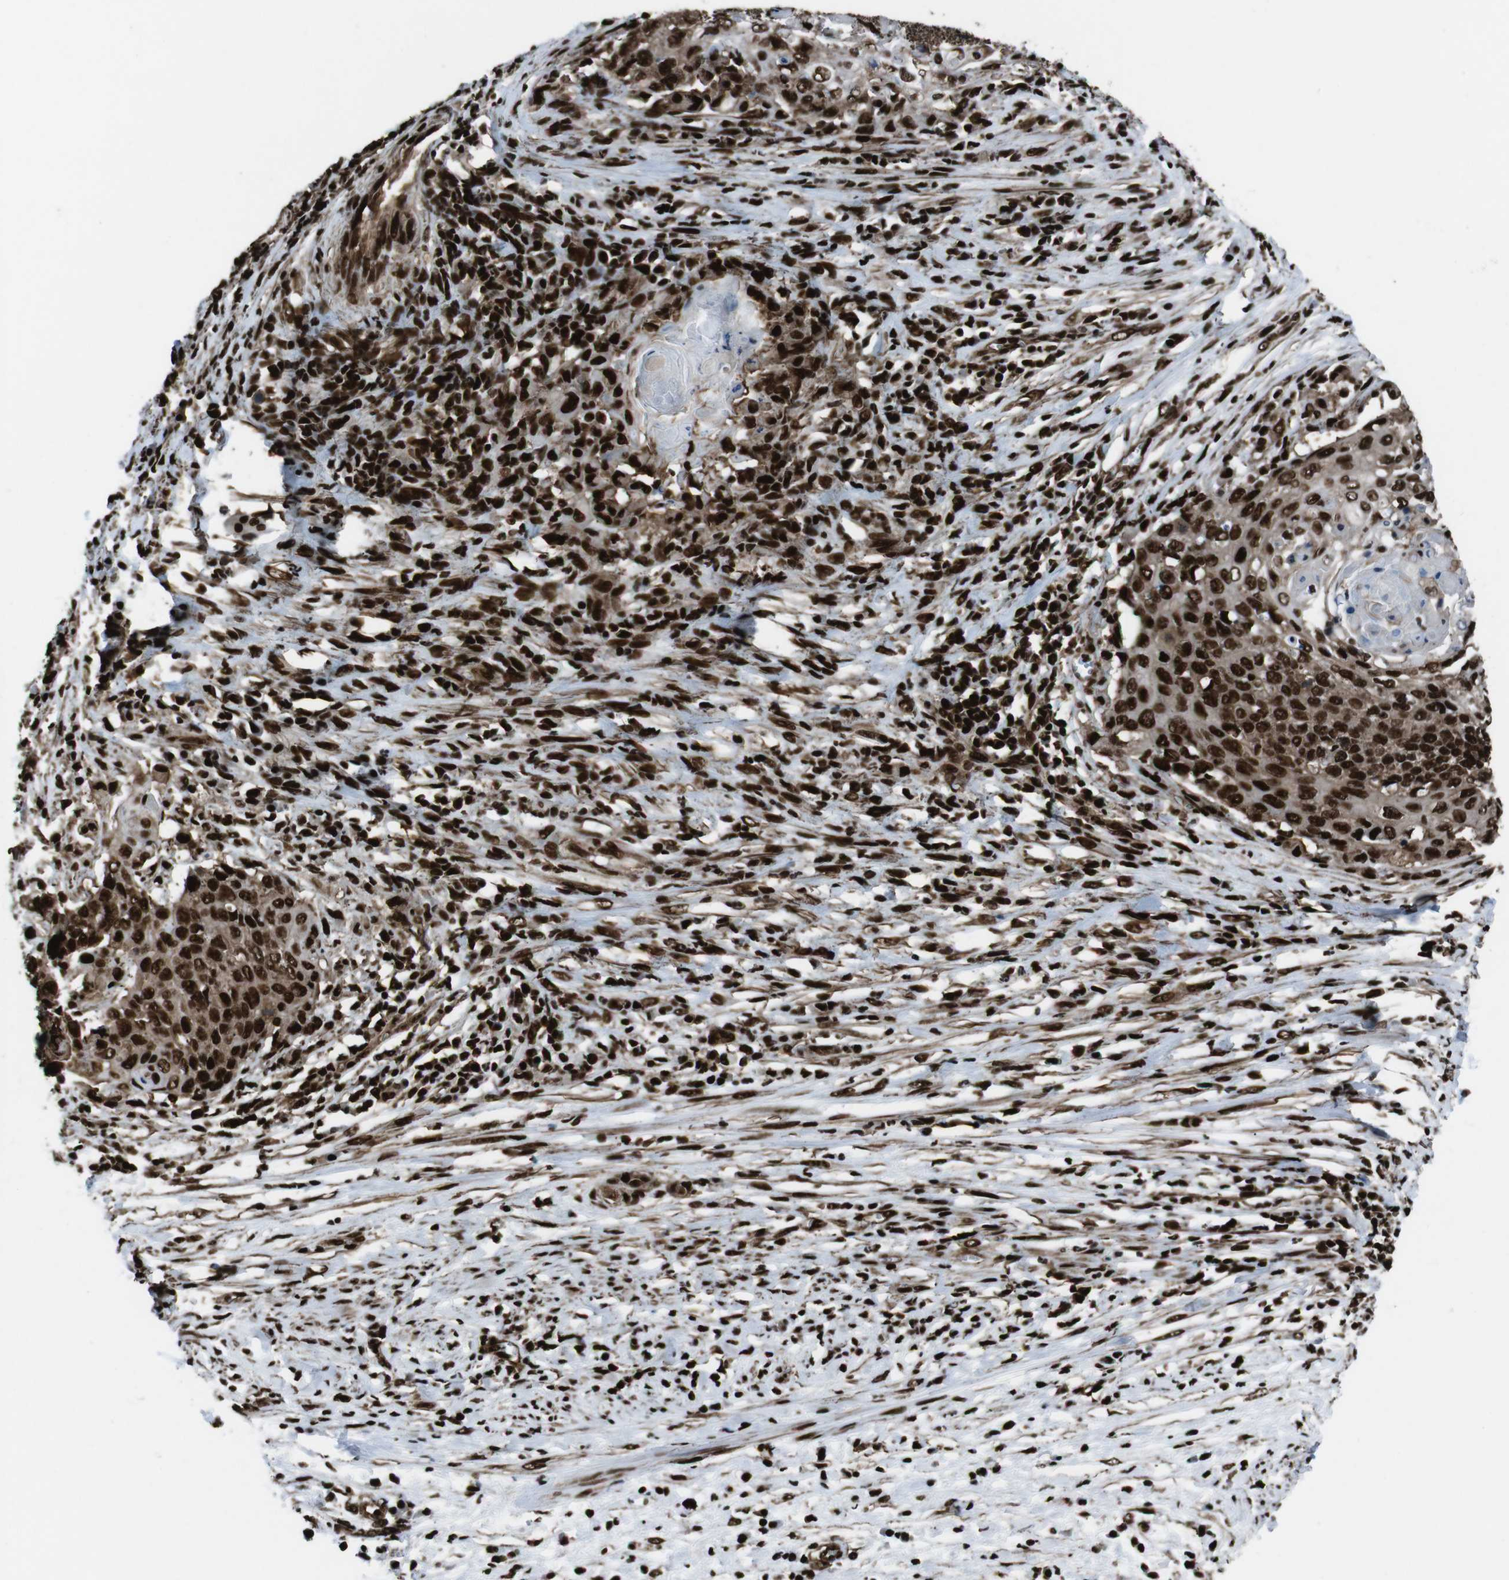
{"staining": {"intensity": "strong", "quantity": ">75%", "location": "cytoplasmic/membranous,nuclear"}, "tissue": "cervical cancer", "cell_type": "Tumor cells", "image_type": "cancer", "snomed": [{"axis": "morphology", "description": "Squamous cell carcinoma, NOS"}, {"axis": "topography", "description": "Cervix"}], "caption": "Squamous cell carcinoma (cervical) stained with a protein marker displays strong staining in tumor cells.", "gene": "HNRNPU", "patient": {"sex": "female", "age": 39}}